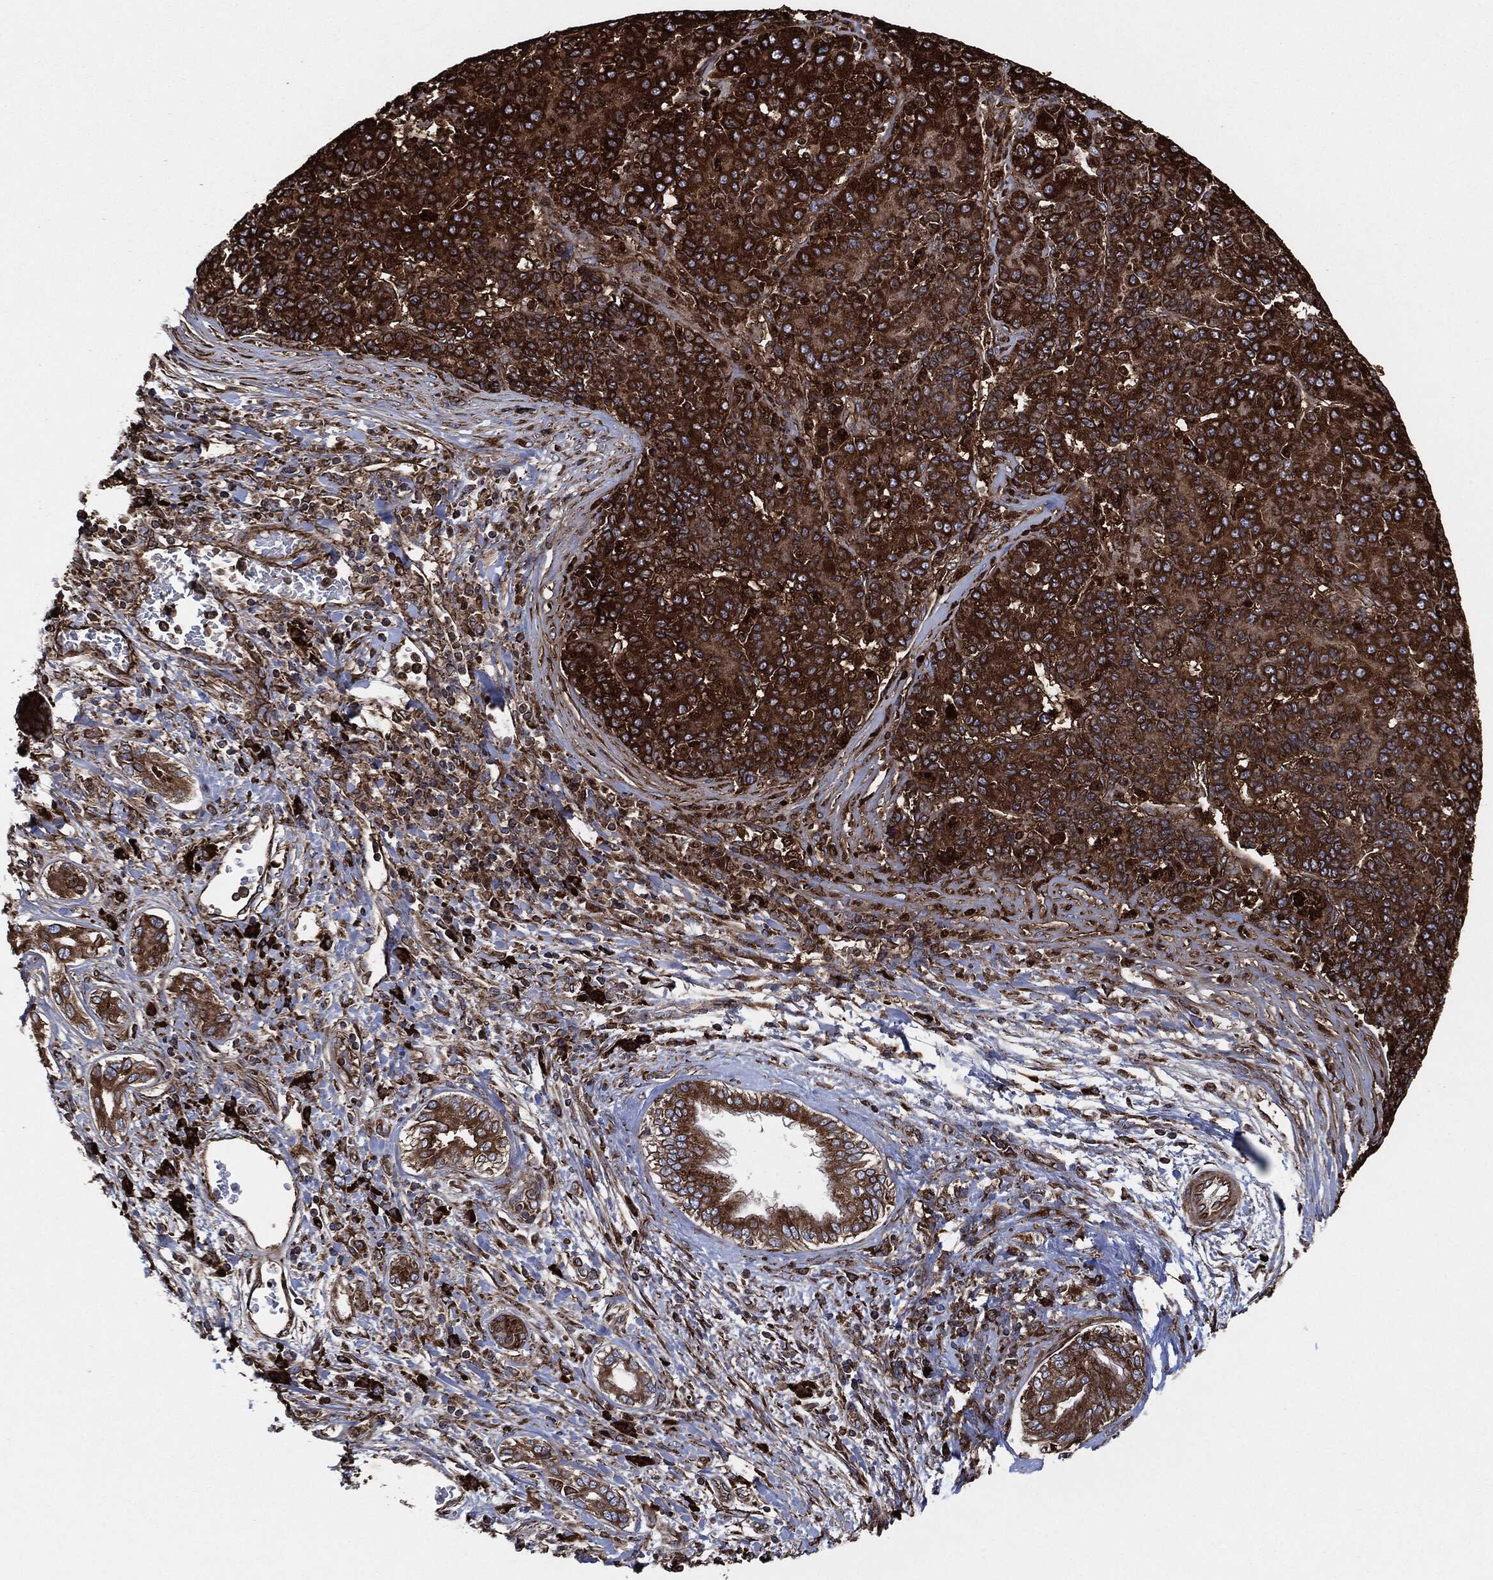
{"staining": {"intensity": "strong", "quantity": ">75%", "location": "cytoplasmic/membranous"}, "tissue": "liver cancer", "cell_type": "Tumor cells", "image_type": "cancer", "snomed": [{"axis": "morphology", "description": "Carcinoma, Hepatocellular, NOS"}, {"axis": "topography", "description": "Liver"}], "caption": "Strong cytoplasmic/membranous protein expression is appreciated in about >75% of tumor cells in hepatocellular carcinoma (liver).", "gene": "AMFR", "patient": {"sex": "male", "age": 65}}